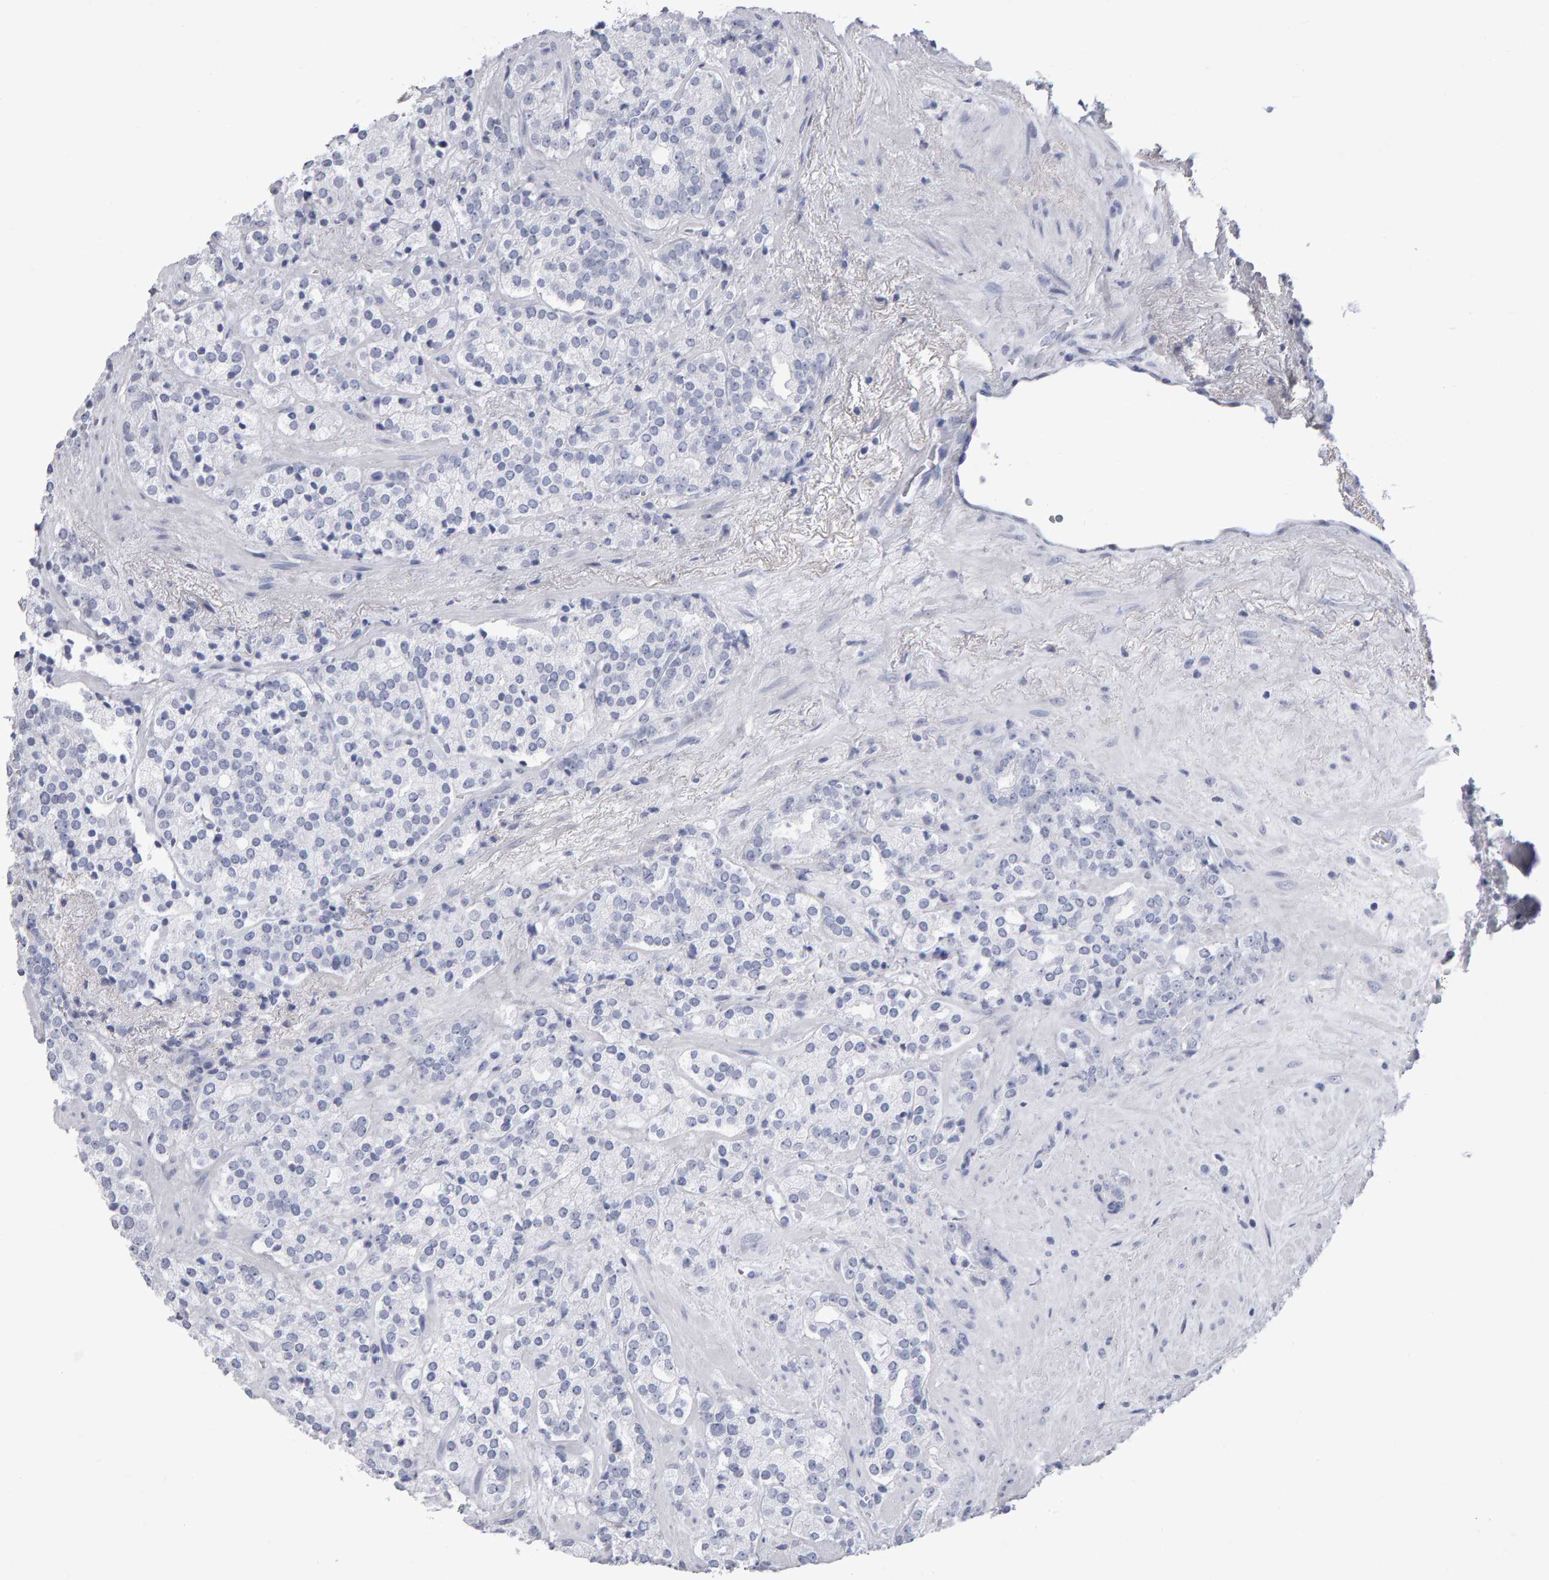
{"staining": {"intensity": "negative", "quantity": "none", "location": "none"}, "tissue": "prostate cancer", "cell_type": "Tumor cells", "image_type": "cancer", "snomed": [{"axis": "morphology", "description": "Adenocarcinoma, High grade"}, {"axis": "topography", "description": "Prostate"}], "caption": "Immunohistochemistry image of human prostate cancer stained for a protein (brown), which displays no expression in tumor cells.", "gene": "NCDN", "patient": {"sex": "male", "age": 71}}